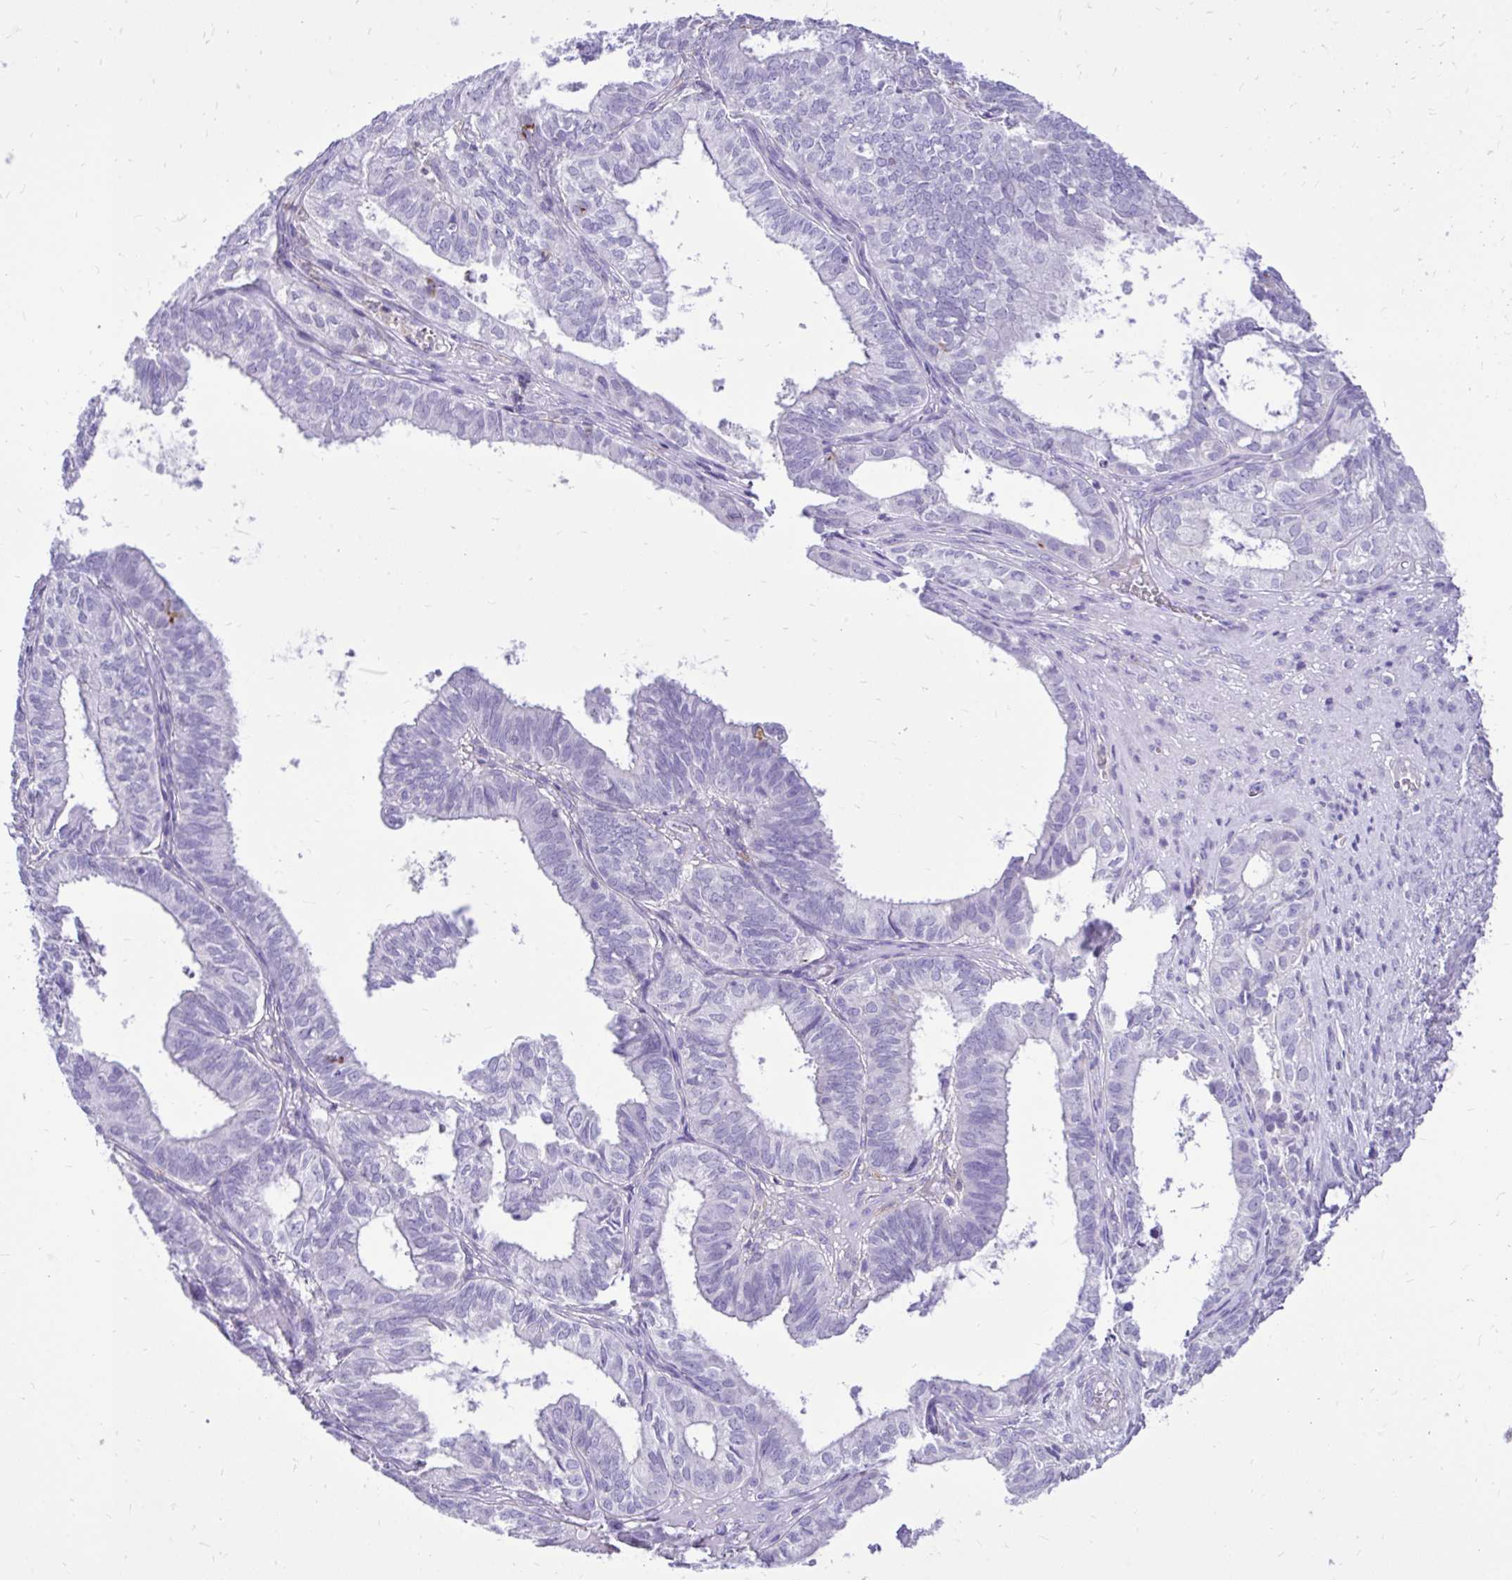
{"staining": {"intensity": "negative", "quantity": "none", "location": "none"}, "tissue": "ovarian cancer", "cell_type": "Tumor cells", "image_type": "cancer", "snomed": [{"axis": "morphology", "description": "Carcinoma, endometroid"}, {"axis": "topography", "description": "Ovary"}], "caption": "High power microscopy photomicrograph of an immunohistochemistry photomicrograph of endometroid carcinoma (ovarian), revealing no significant staining in tumor cells.", "gene": "TLR7", "patient": {"sex": "female", "age": 64}}